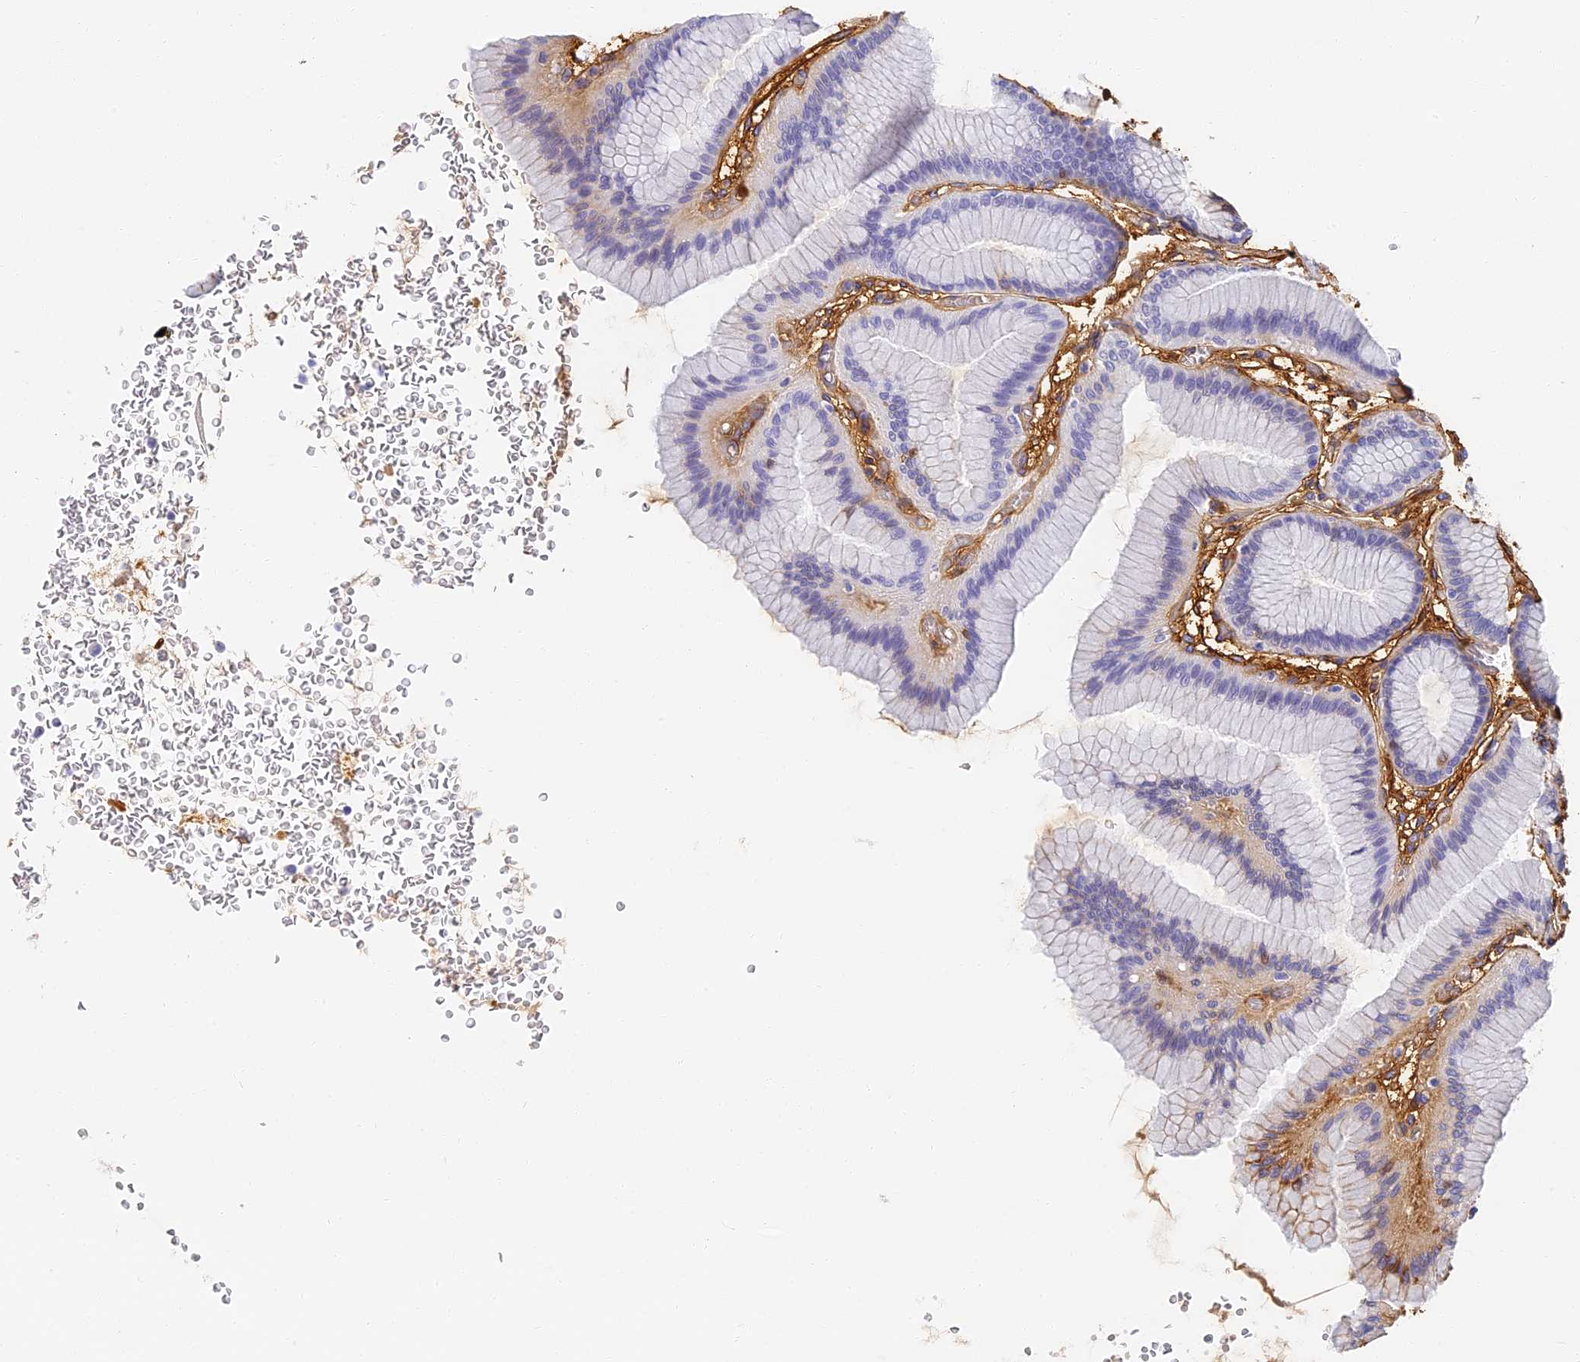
{"staining": {"intensity": "negative", "quantity": "none", "location": "none"}, "tissue": "stomach", "cell_type": "Glandular cells", "image_type": "normal", "snomed": [{"axis": "morphology", "description": "Normal tissue, NOS"}, {"axis": "morphology", "description": "Adenocarcinoma, NOS"}, {"axis": "morphology", "description": "Adenocarcinoma, High grade"}, {"axis": "topography", "description": "Stomach, upper"}, {"axis": "topography", "description": "Stomach"}], "caption": "The IHC image has no significant expression in glandular cells of stomach.", "gene": "ITIH1", "patient": {"sex": "female", "age": 65}}